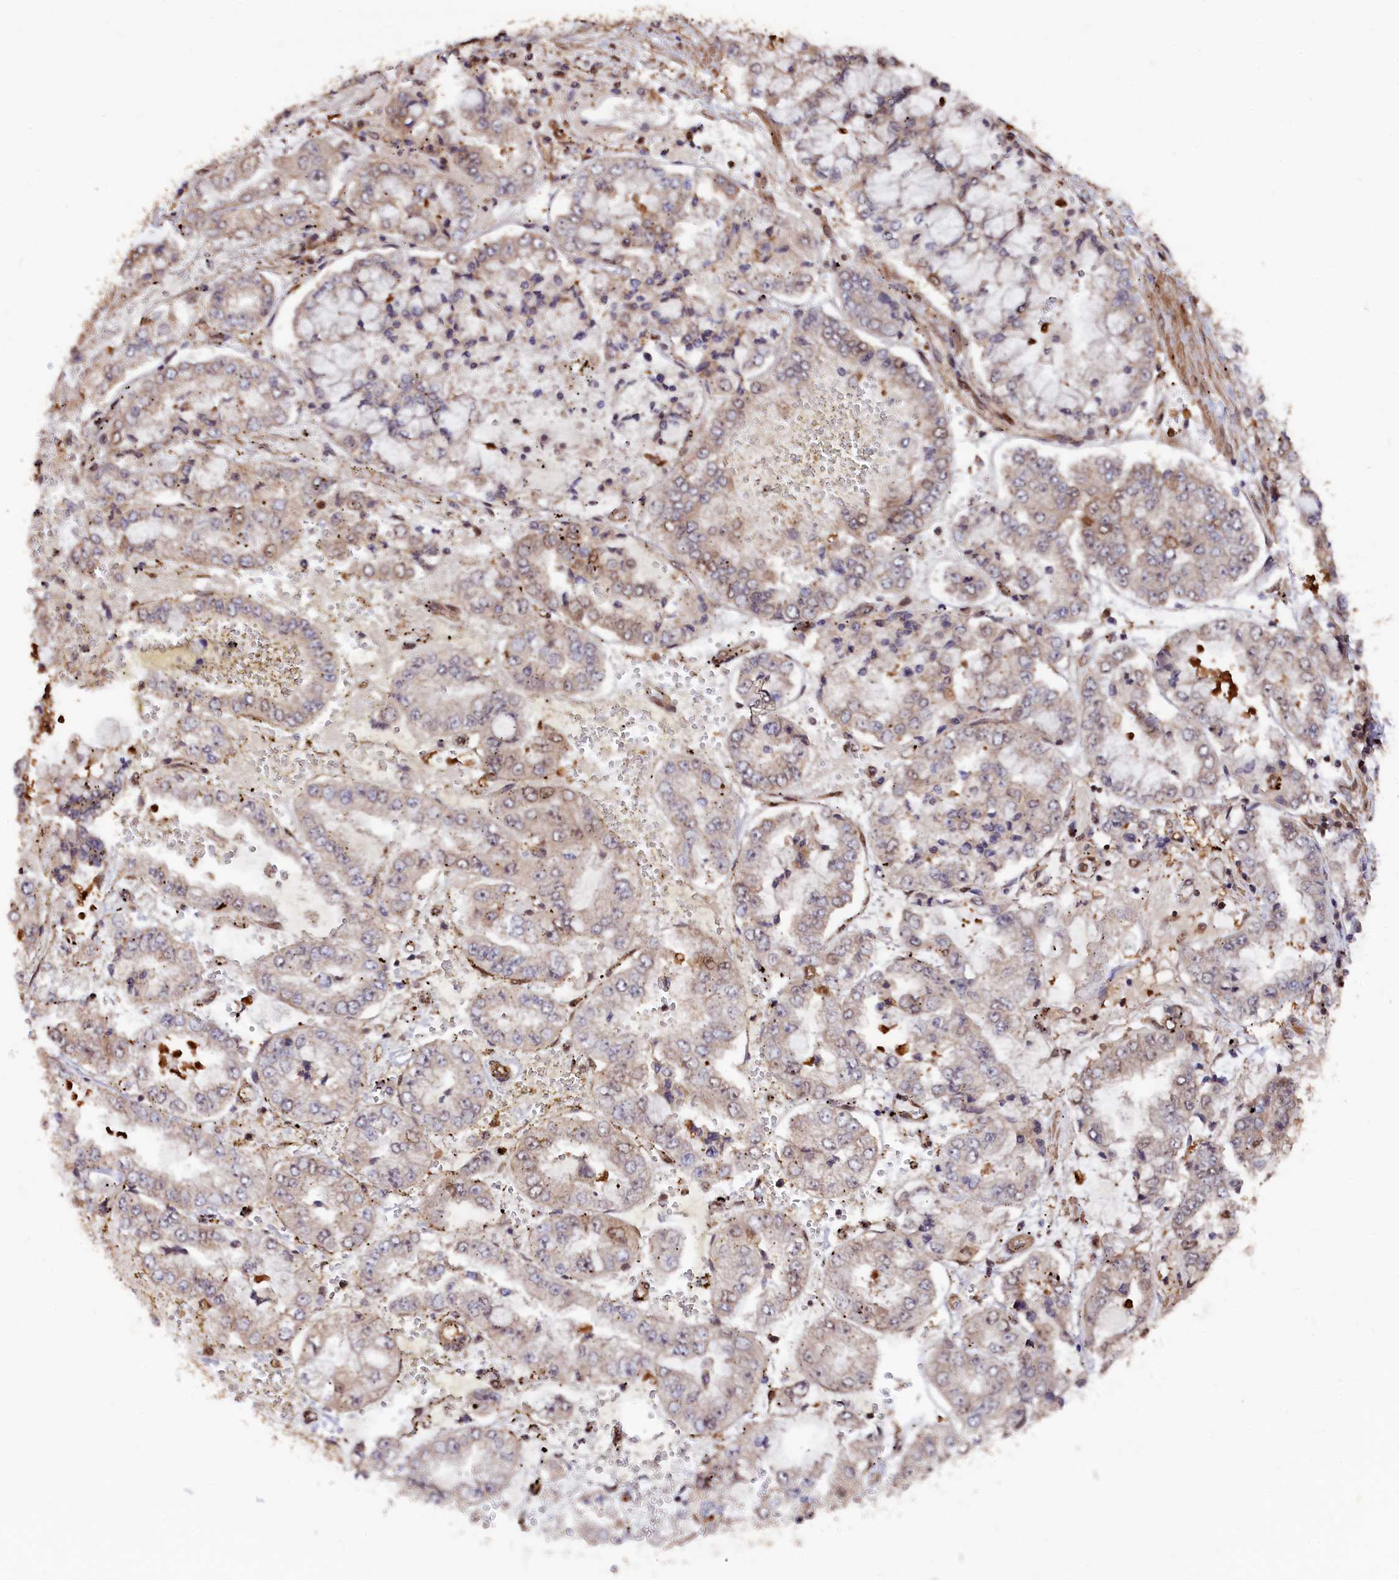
{"staining": {"intensity": "moderate", "quantity": "<25%", "location": "cytoplasmic/membranous,nuclear"}, "tissue": "stomach cancer", "cell_type": "Tumor cells", "image_type": "cancer", "snomed": [{"axis": "morphology", "description": "Adenocarcinoma, NOS"}, {"axis": "topography", "description": "Stomach"}], "caption": "A photomicrograph showing moderate cytoplasmic/membranous and nuclear expression in approximately <25% of tumor cells in stomach adenocarcinoma, as visualized by brown immunohistochemical staining.", "gene": "ADRM1", "patient": {"sex": "male", "age": 76}}